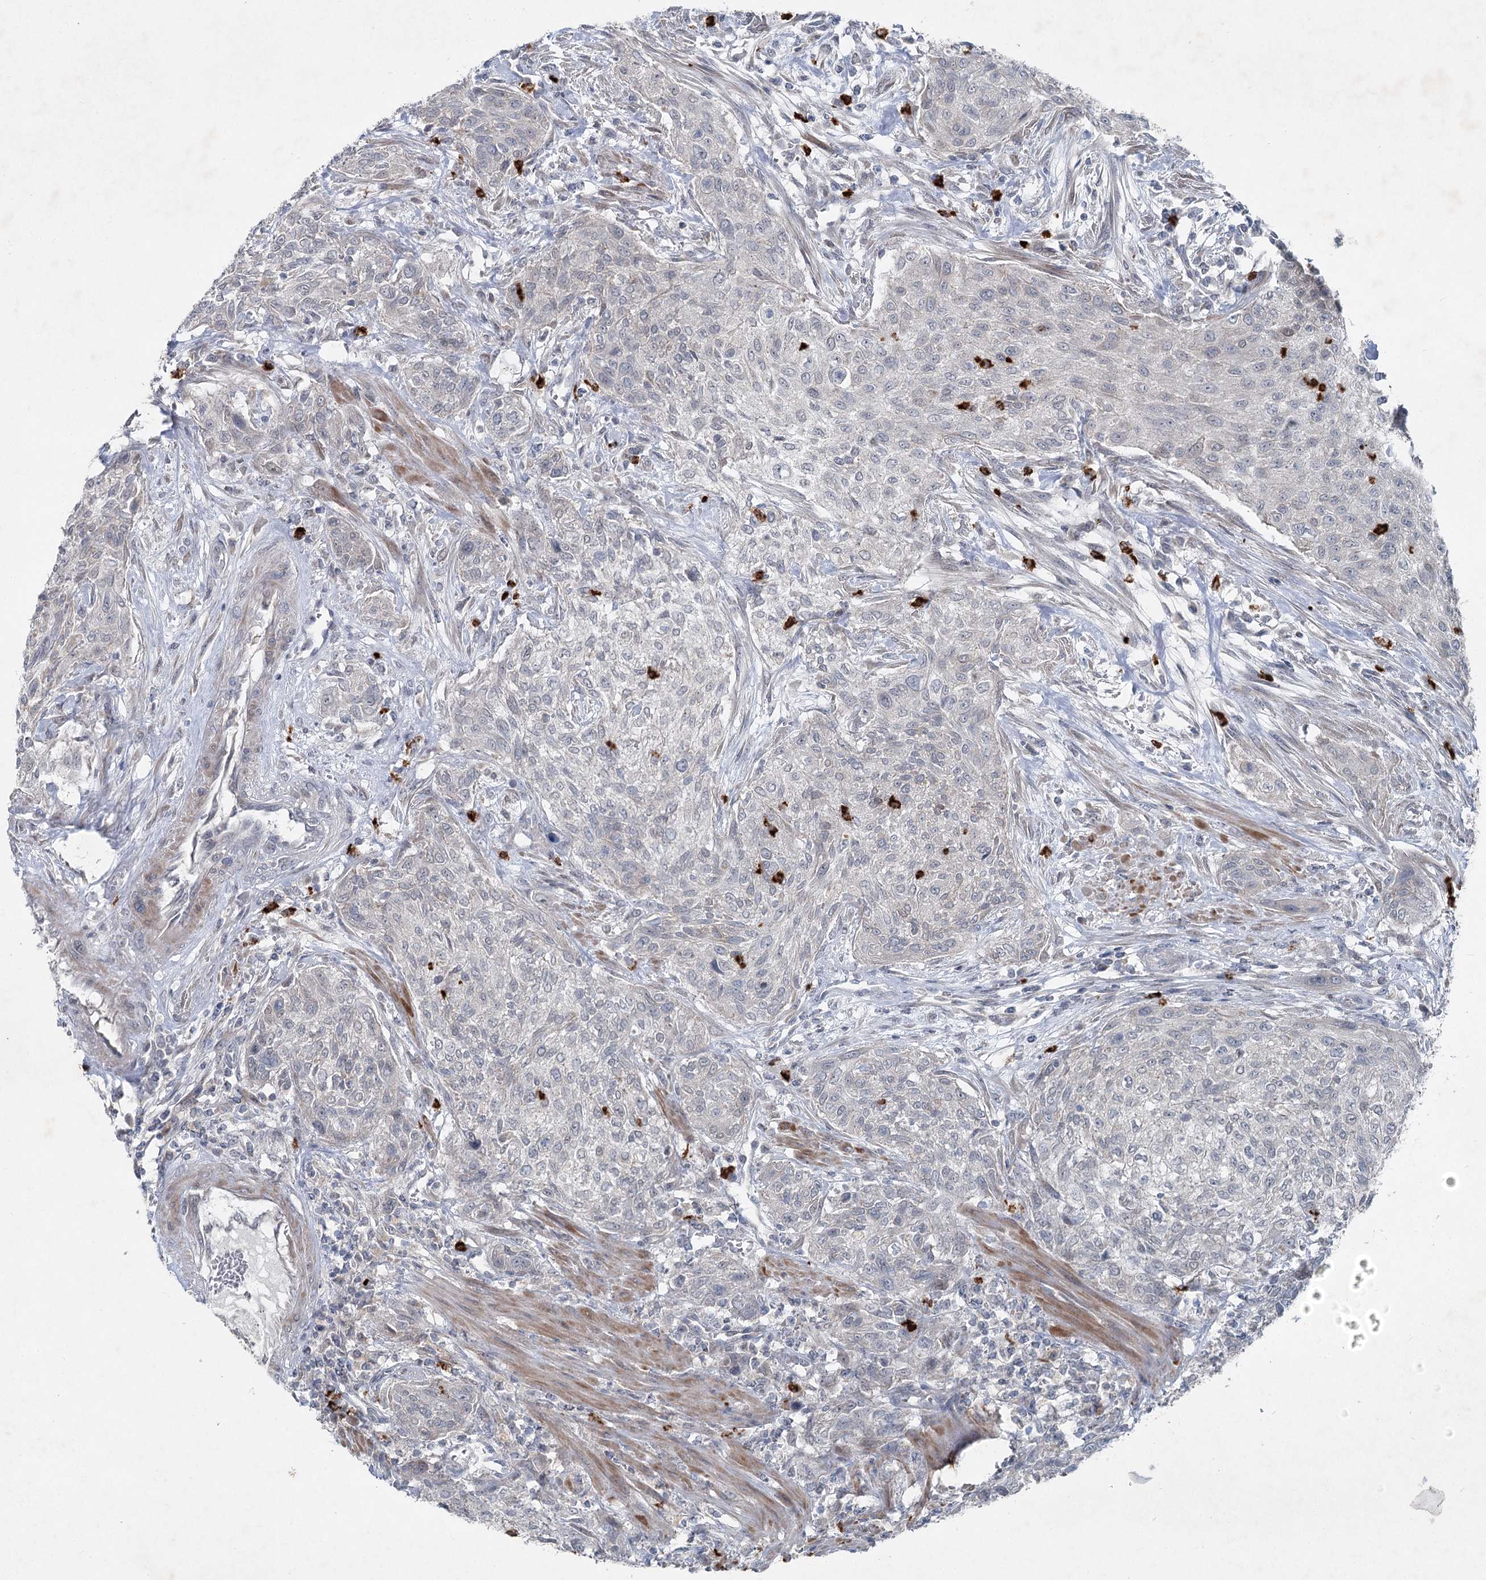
{"staining": {"intensity": "negative", "quantity": "none", "location": "none"}, "tissue": "urothelial cancer", "cell_type": "Tumor cells", "image_type": "cancer", "snomed": [{"axis": "morphology", "description": "Normal tissue, NOS"}, {"axis": "morphology", "description": "Urothelial carcinoma, NOS"}, {"axis": "topography", "description": "Urinary bladder"}, {"axis": "topography", "description": "Peripheral nerve tissue"}], "caption": "High power microscopy micrograph of an IHC image of urothelial cancer, revealing no significant expression in tumor cells.", "gene": "PLA2G12A", "patient": {"sex": "male", "age": 35}}